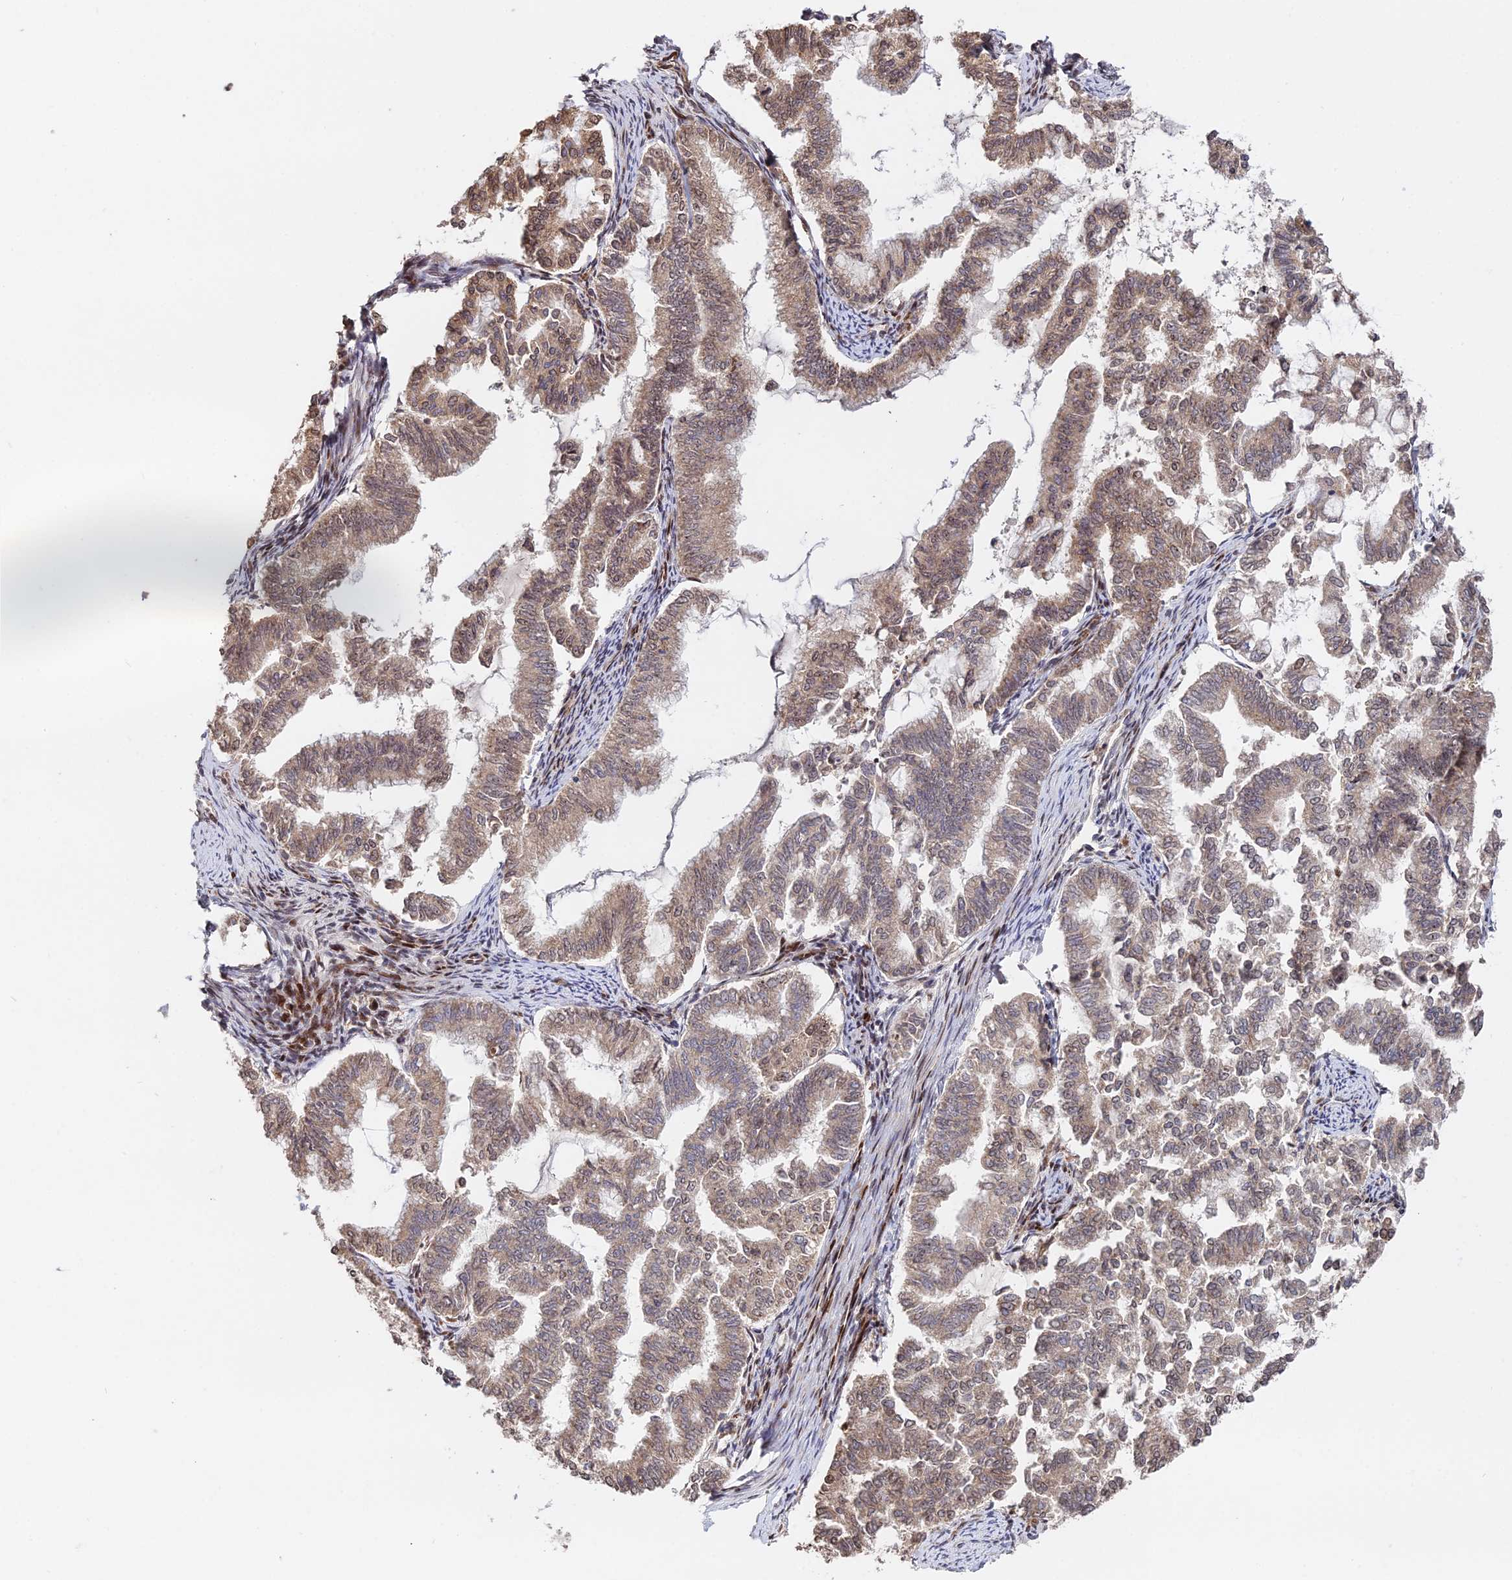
{"staining": {"intensity": "moderate", "quantity": ">75%", "location": "cytoplasmic/membranous,nuclear"}, "tissue": "endometrial cancer", "cell_type": "Tumor cells", "image_type": "cancer", "snomed": [{"axis": "morphology", "description": "Adenocarcinoma, NOS"}, {"axis": "topography", "description": "Endometrium"}], "caption": "This image reveals immunohistochemistry (IHC) staining of adenocarcinoma (endometrial), with medium moderate cytoplasmic/membranous and nuclear expression in approximately >75% of tumor cells.", "gene": "RBMS2", "patient": {"sex": "female", "age": 79}}